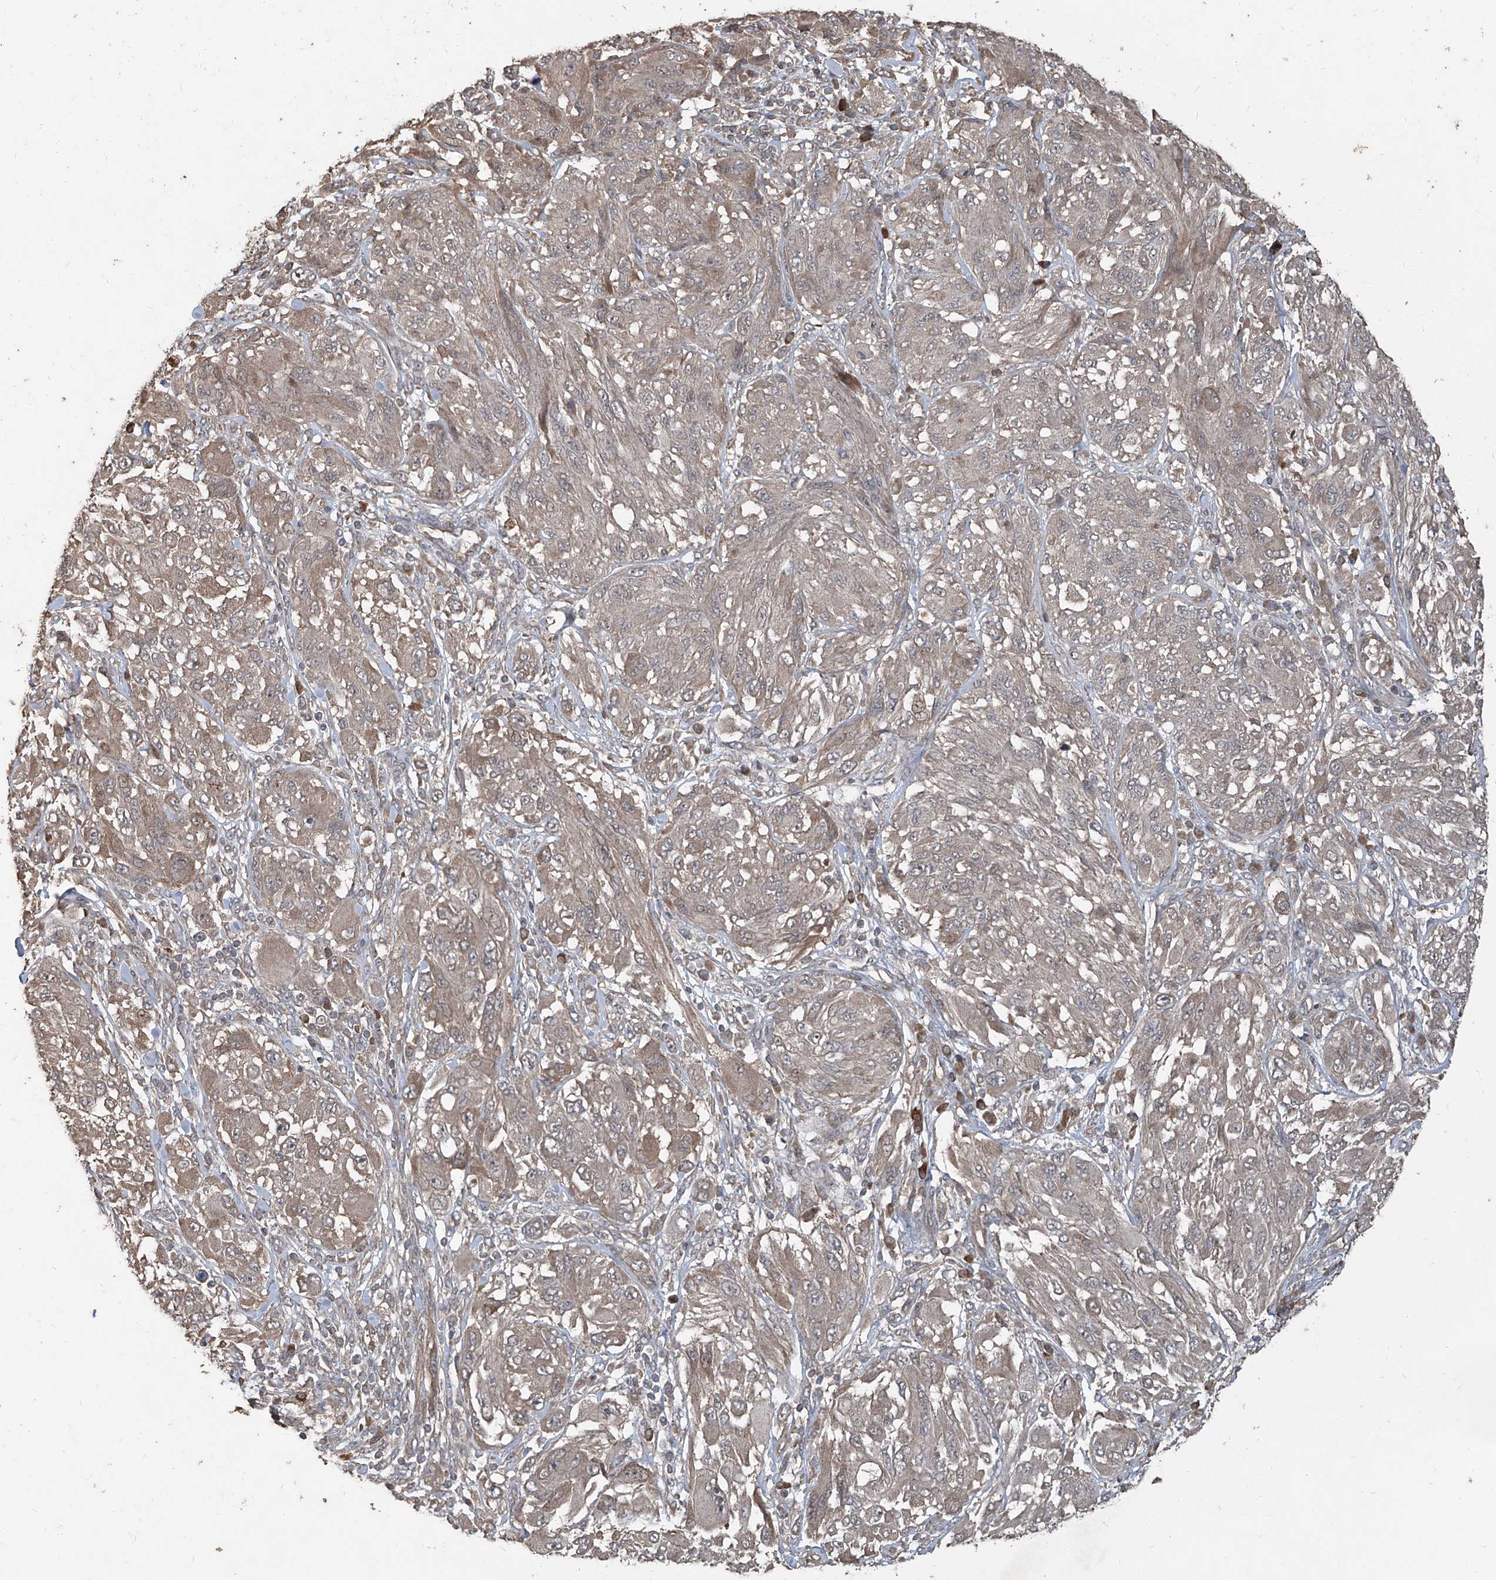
{"staining": {"intensity": "weak", "quantity": "25%-75%", "location": "cytoplasmic/membranous"}, "tissue": "melanoma", "cell_type": "Tumor cells", "image_type": "cancer", "snomed": [{"axis": "morphology", "description": "Malignant melanoma, NOS"}, {"axis": "topography", "description": "Skin"}], "caption": "A brown stain highlights weak cytoplasmic/membranous positivity of a protein in human malignant melanoma tumor cells. (brown staining indicates protein expression, while blue staining denotes nuclei).", "gene": "CCN1", "patient": {"sex": "female", "age": 91}}